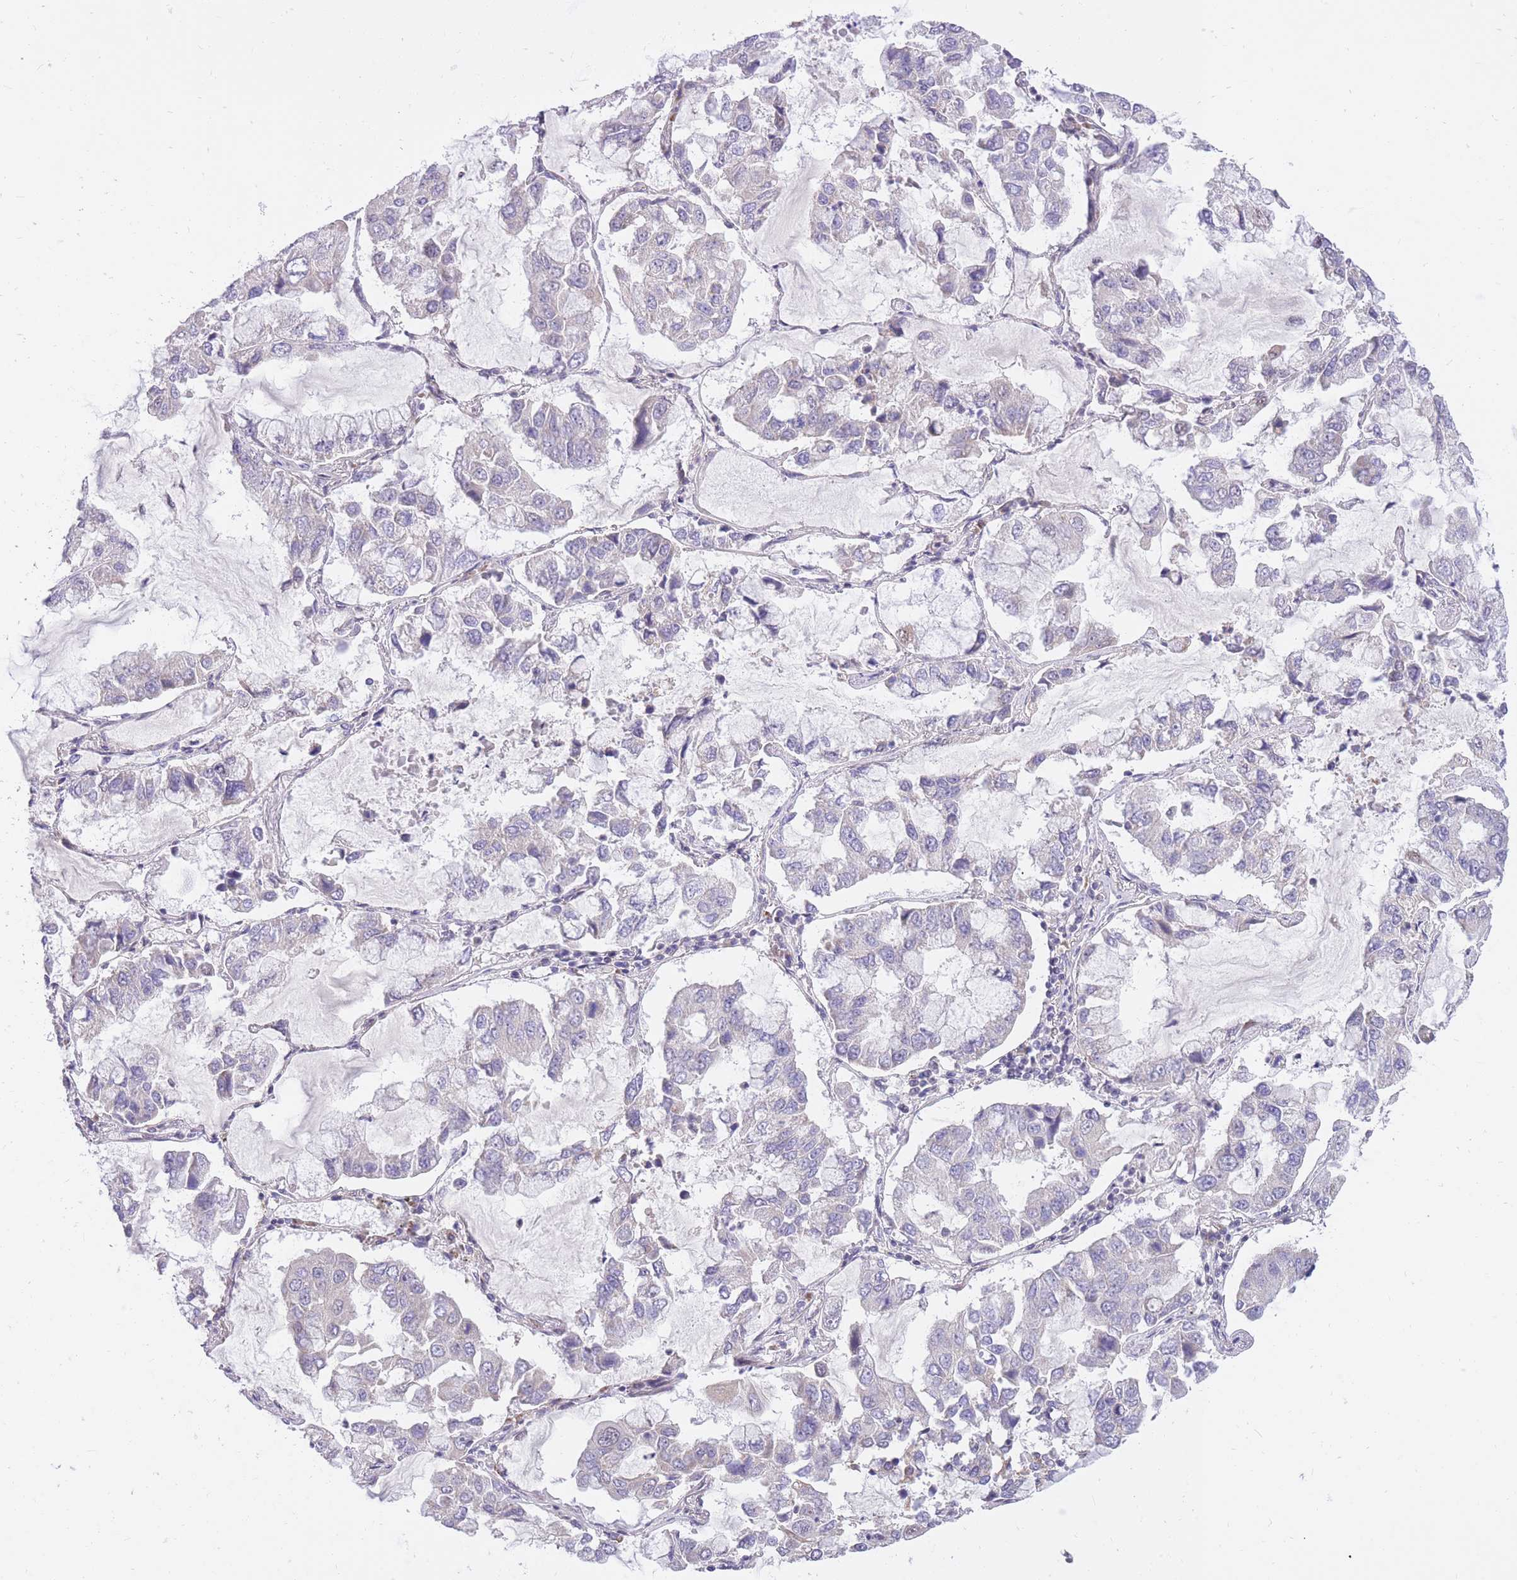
{"staining": {"intensity": "negative", "quantity": "none", "location": "none"}, "tissue": "lung cancer", "cell_type": "Tumor cells", "image_type": "cancer", "snomed": [{"axis": "morphology", "description": "Adenocarcinoma, NOS"}, {"axis": "topography", "description": "Lung"}], "caption": "DAB immunohistochemical staining of lung cancer (adenocarcinoma) exhibits no significant staining in tumor cells.", "gene": "MINDY2", "patient": {"sex": "male", "age": 64}}